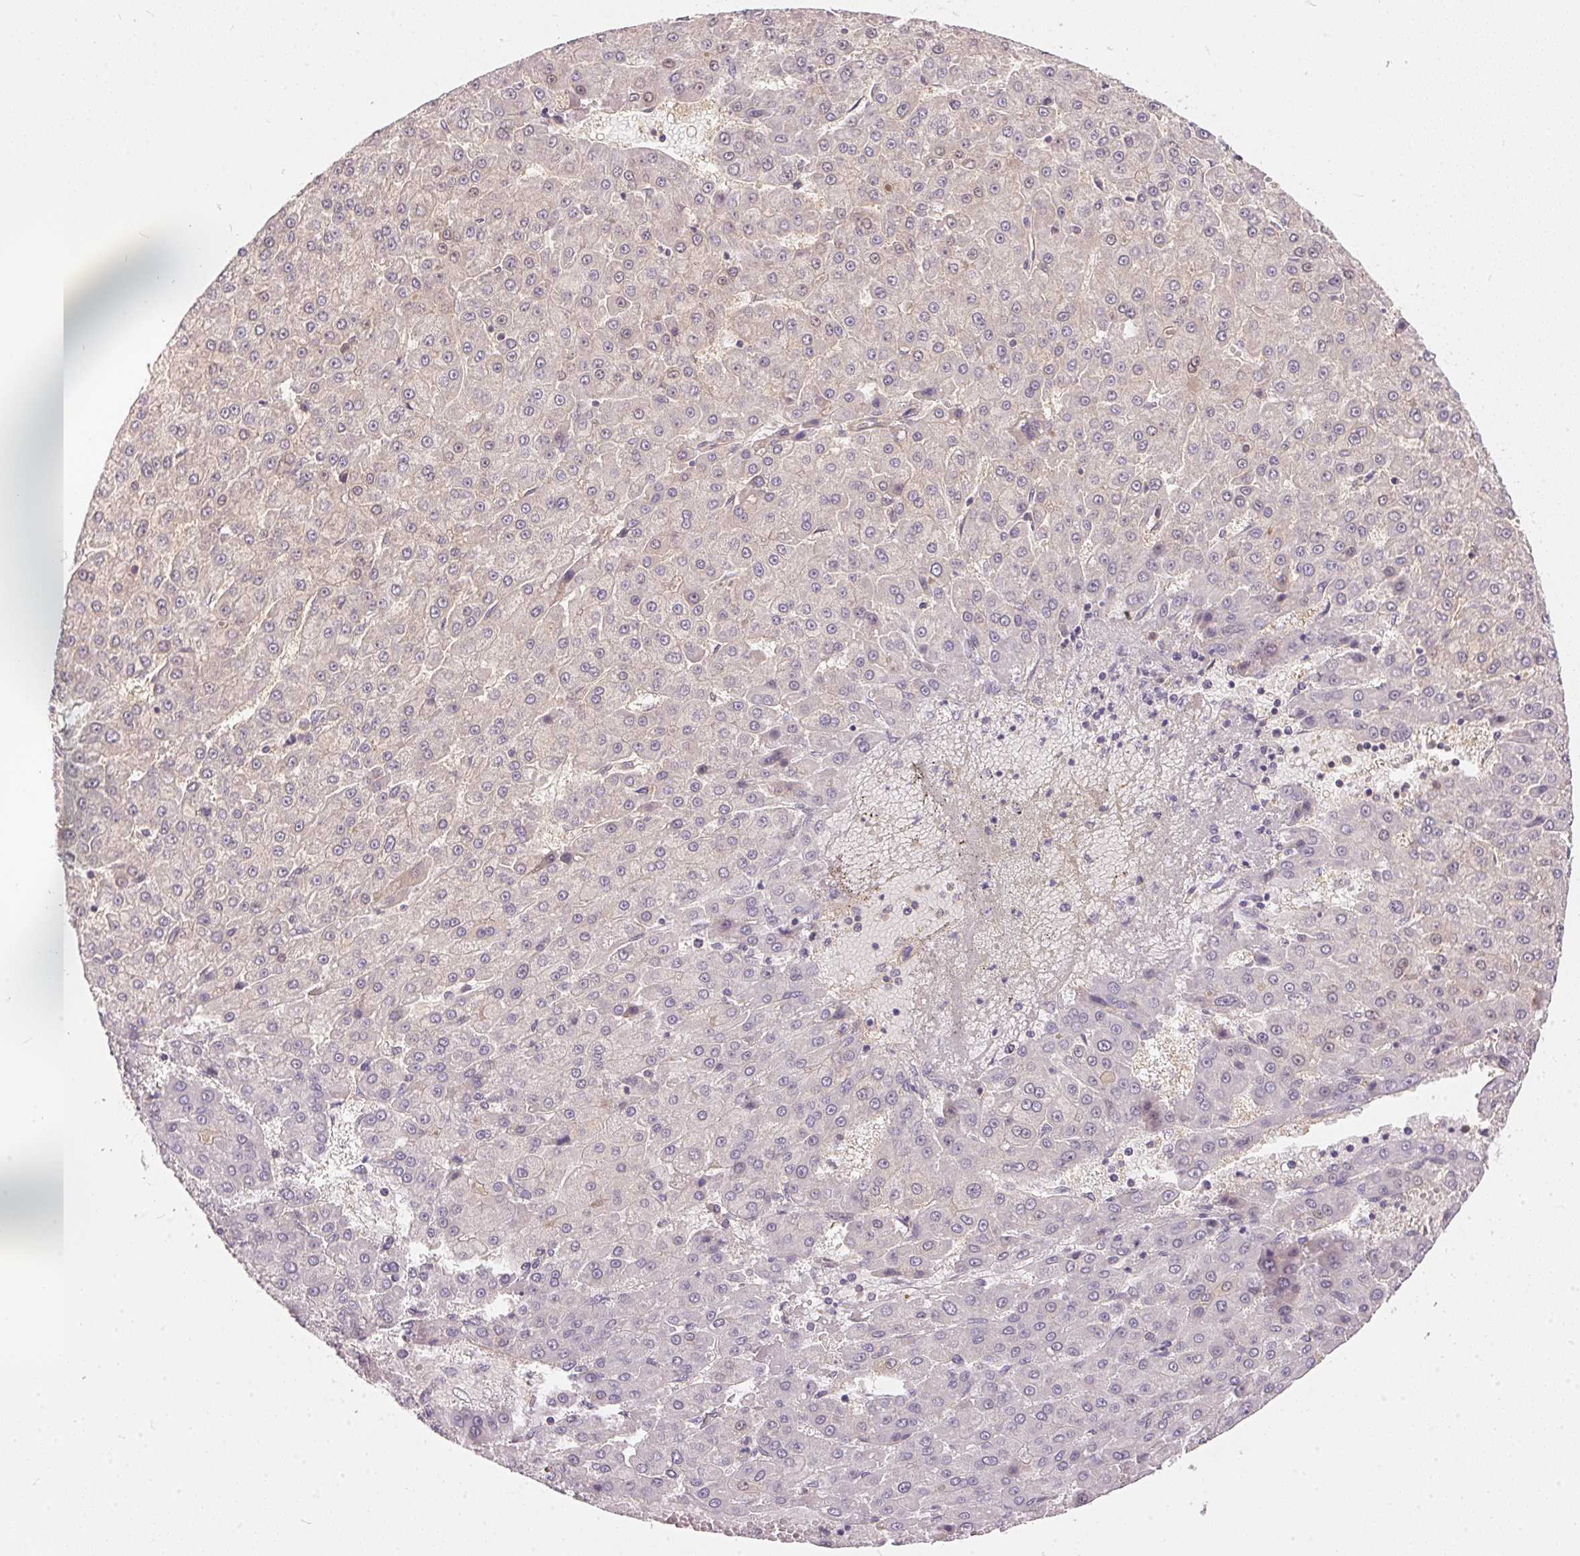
{"staining": {"intensity": "negative", "quantity": "none", "location": "none"}, "tissue": "liver cancer", "cell_type": "Tumor cells", "image_type": "cancer", "snomed": [{"axis": "morphology", "description": "Carcinoma, Hepatocellular, NOS"}, {"axis": "topography", "description": "Liver"}], "caption": "Protein analysis of liver cancer demonstrates no significant expression in tumor cells.", "gene": "BLMH", "patient": {"sex": "male", "age": 78}}